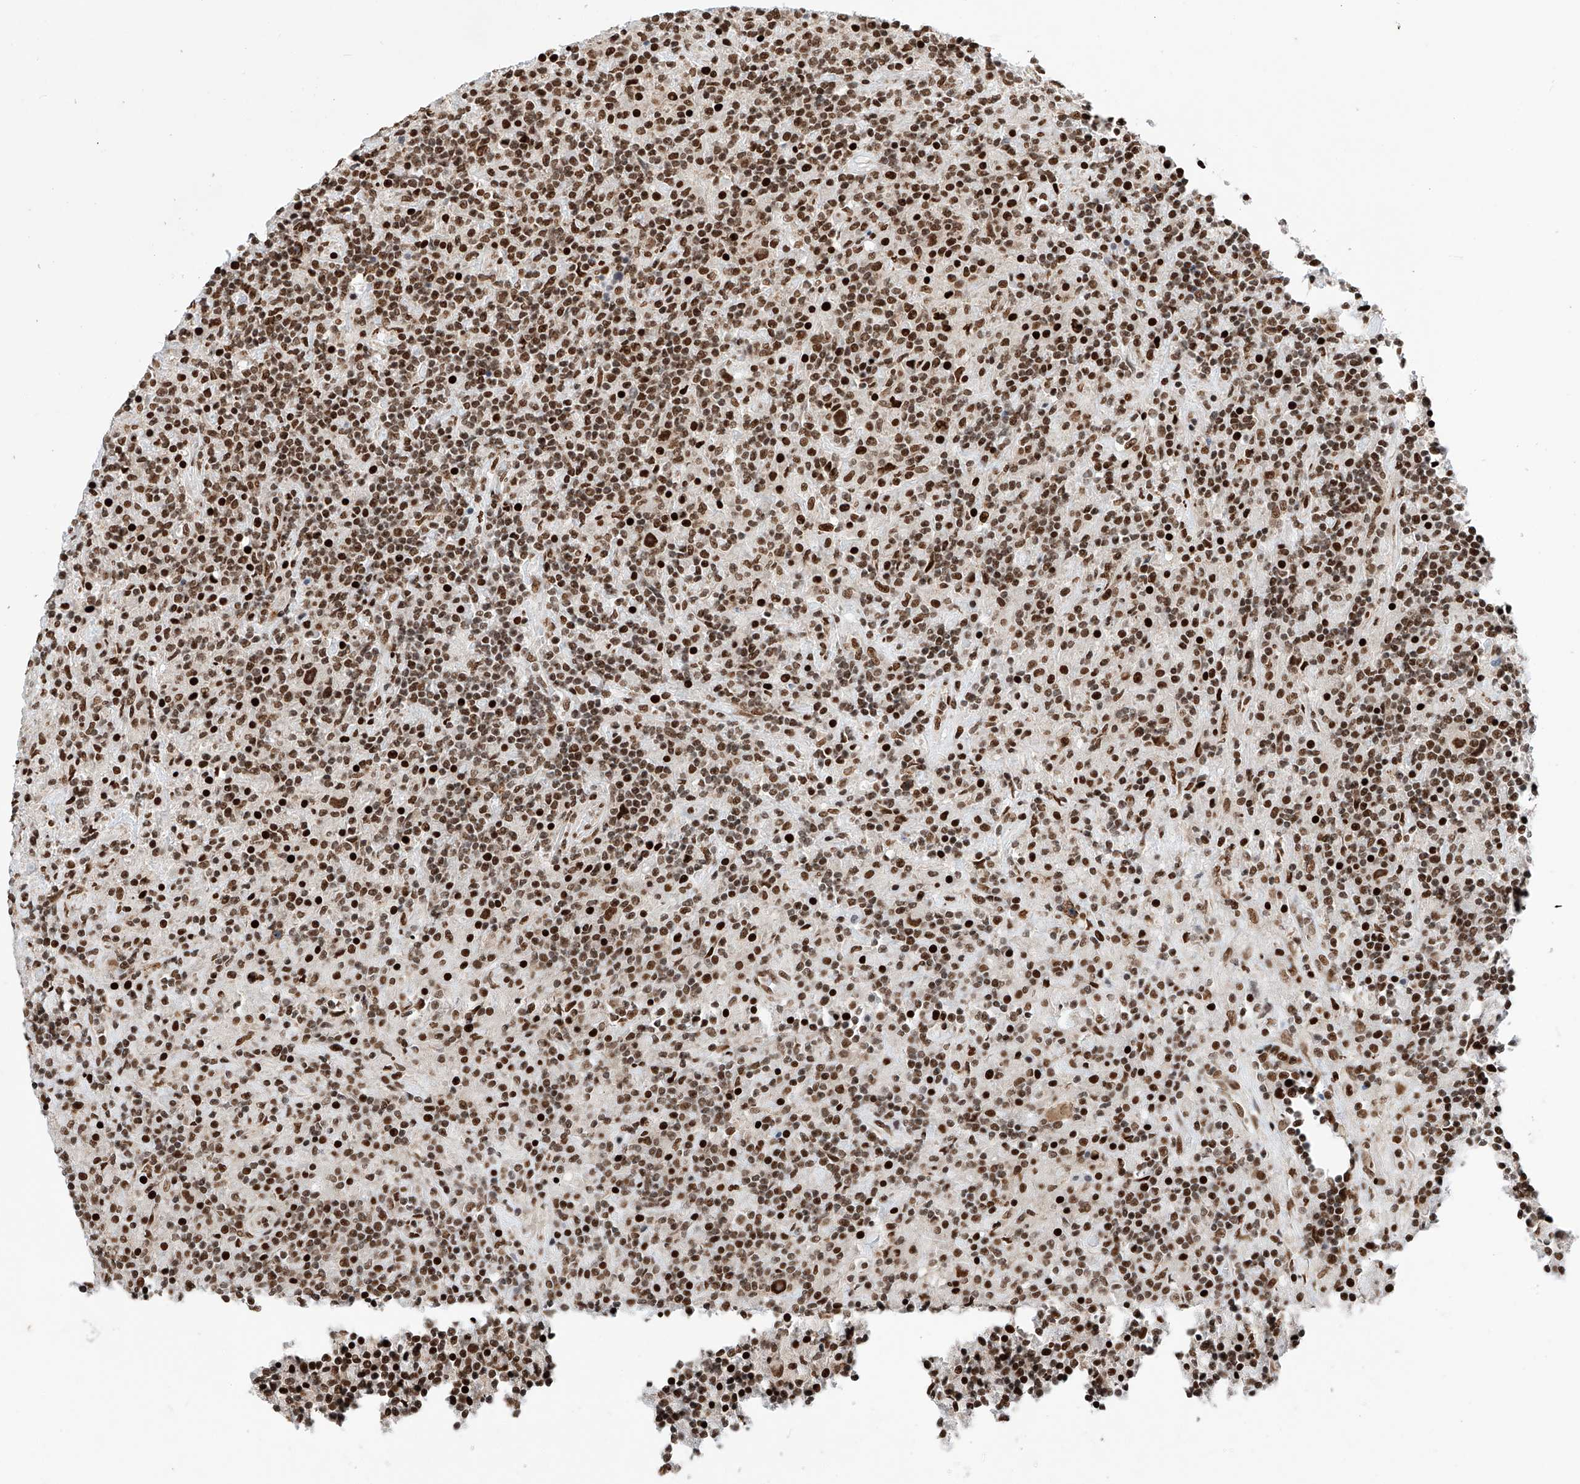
{"staining": {"intensity": "strong", "quantity": ">75%", "location": "nuclear"}, "tissue": "lymphoma", "cell_type": "Tumor cells", "image_type": "cancer", "snomed": [{"axis": "morphology", "description": "Hodgkin's disease, NOS"}, {"axis": "topography", "description": "Lymph node"}], "caption": "The image exhibits a brown stain indicating the presence of a protein in the nuclear of tumor cells in Hodgkin's disease.", "gene": "SRSF6", "patient": {"sex": "male", "age": 70}}